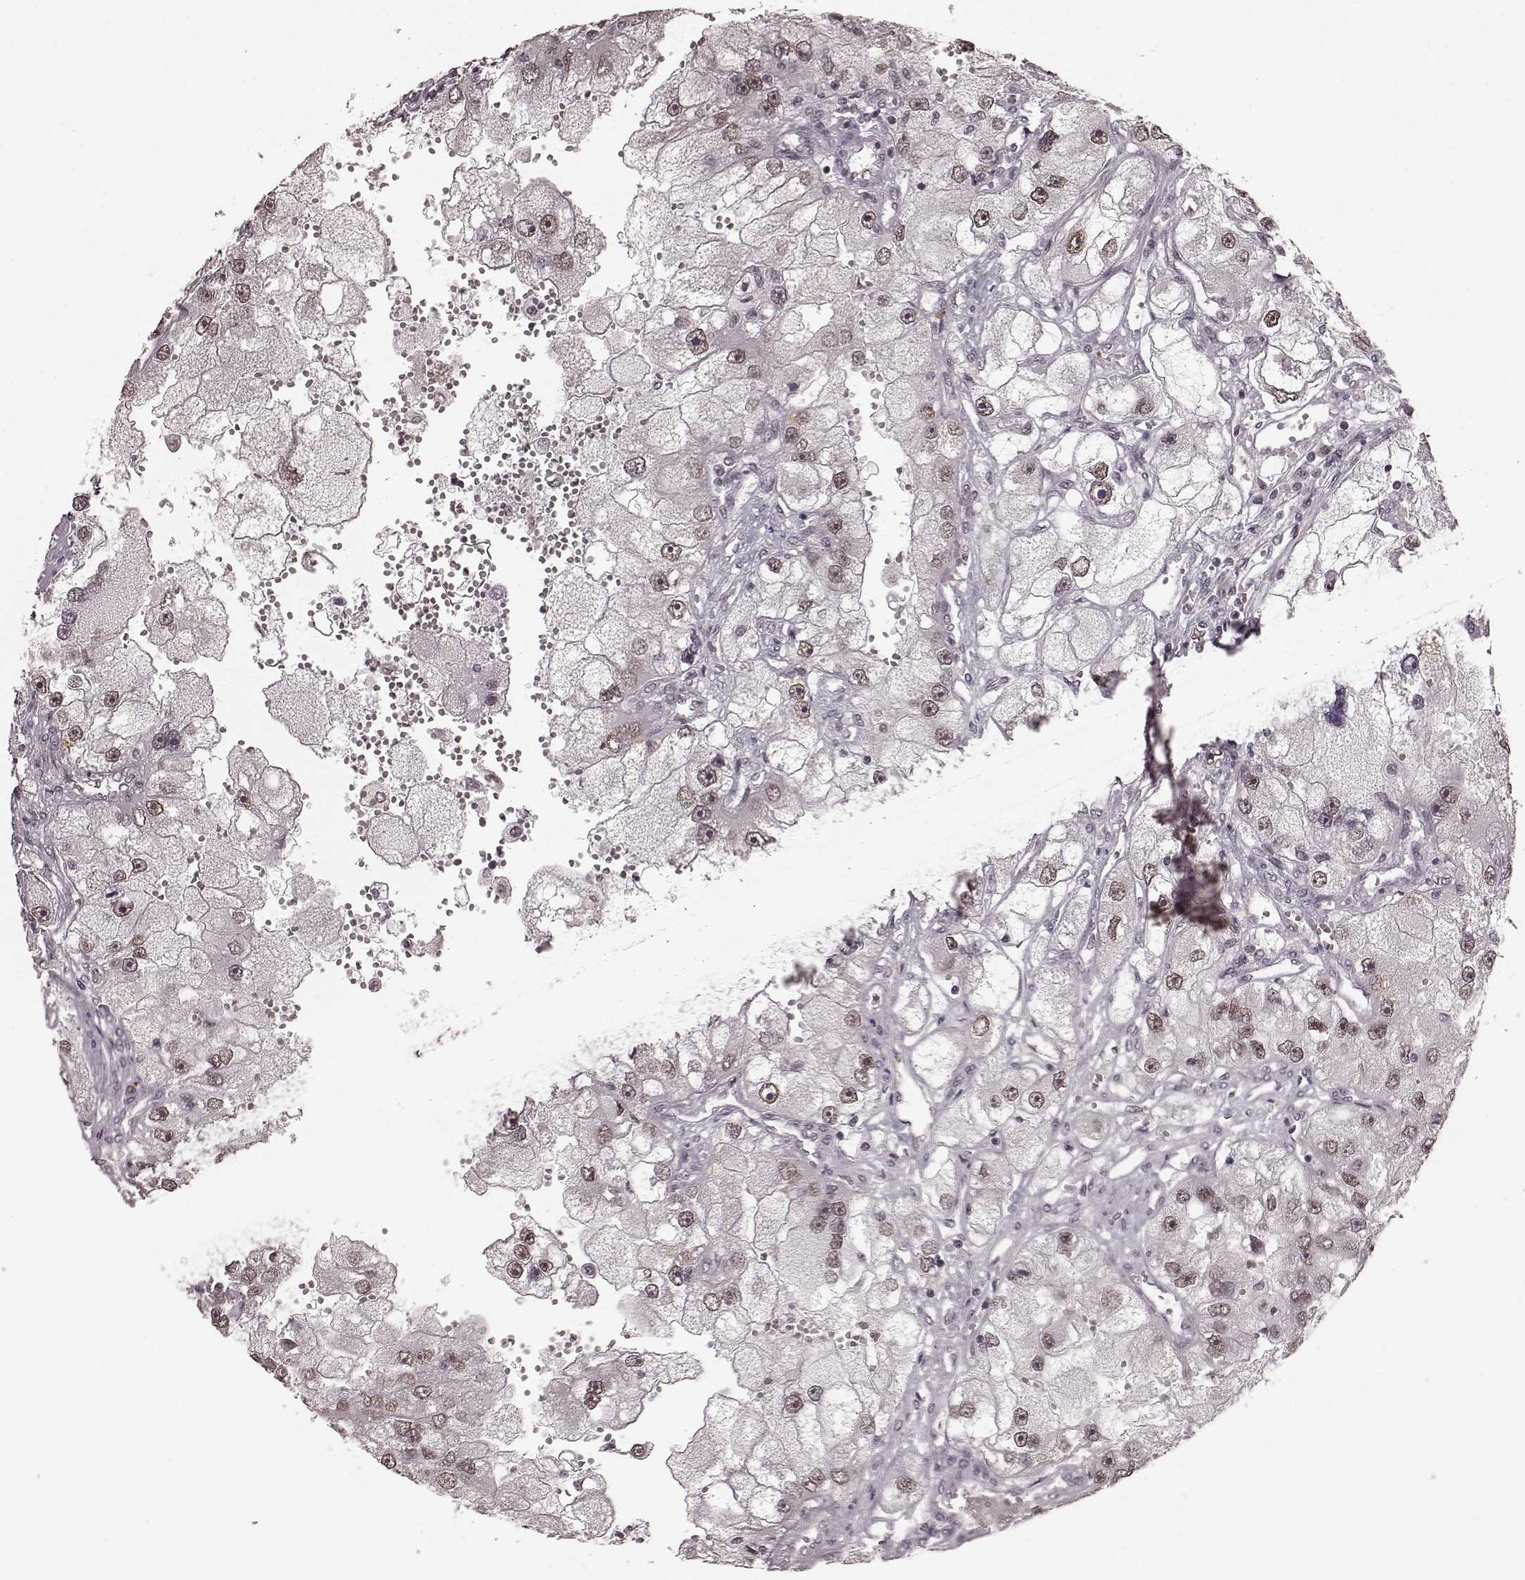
{"staining": {"intensity": "weak", "quantity": ">75%", "location": "nuclear"}, "tissue": "renal cancer", "cell_type": "Tumor cells", "image_type": "cancer", "snomed": [{"axis": "morphology", "description": "Adenocarcinoma, NOS"}, {"axis": "topography", "description": "Kidney"}], "caption": "Protein staining of renal cancer tissue demonstrates weak nuclear positivity in approximately >75% of tumor cells.", "gene": "PLCB4", "patient": {"sex": "male", "age": 63}}